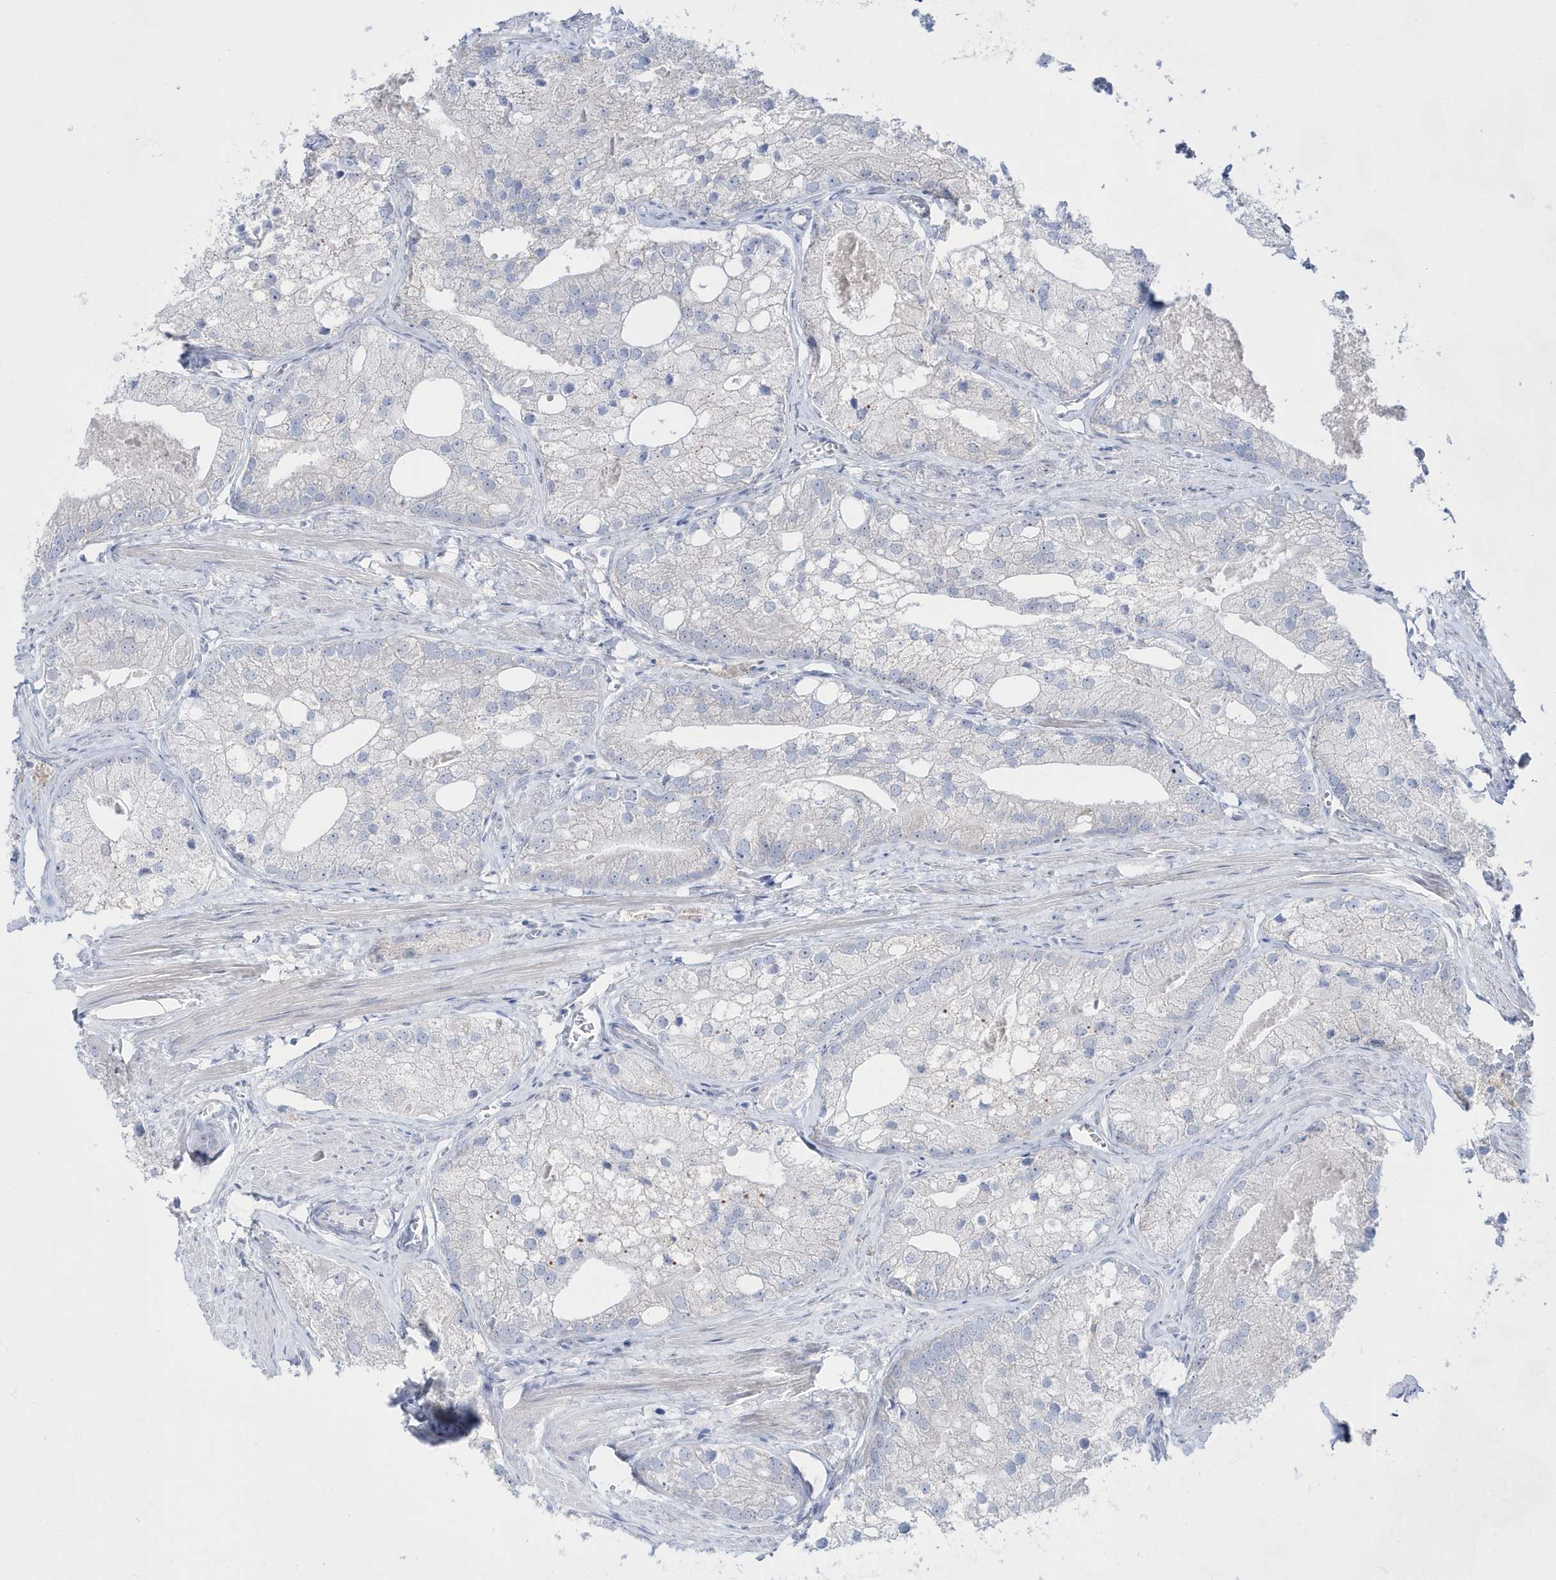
{"staining": {"intensity": "negative", "quantity": "none", "location": "none"}, "tissue": "prostate cancer", "cell_type": "Tumor cells", "image_type": "cancer", "snomed": [{"axis": "morphology", "description": "Adenocarcinoma, Low grade"}, {"axis": "topography", "description": "Prostate"}], "caption": "The micrograph shows no significant staining in tumor cells of low-grade adenocarcinoma (prostate).", "gene": "BDH2", "patient": {"sex": "male", "age": 69}}